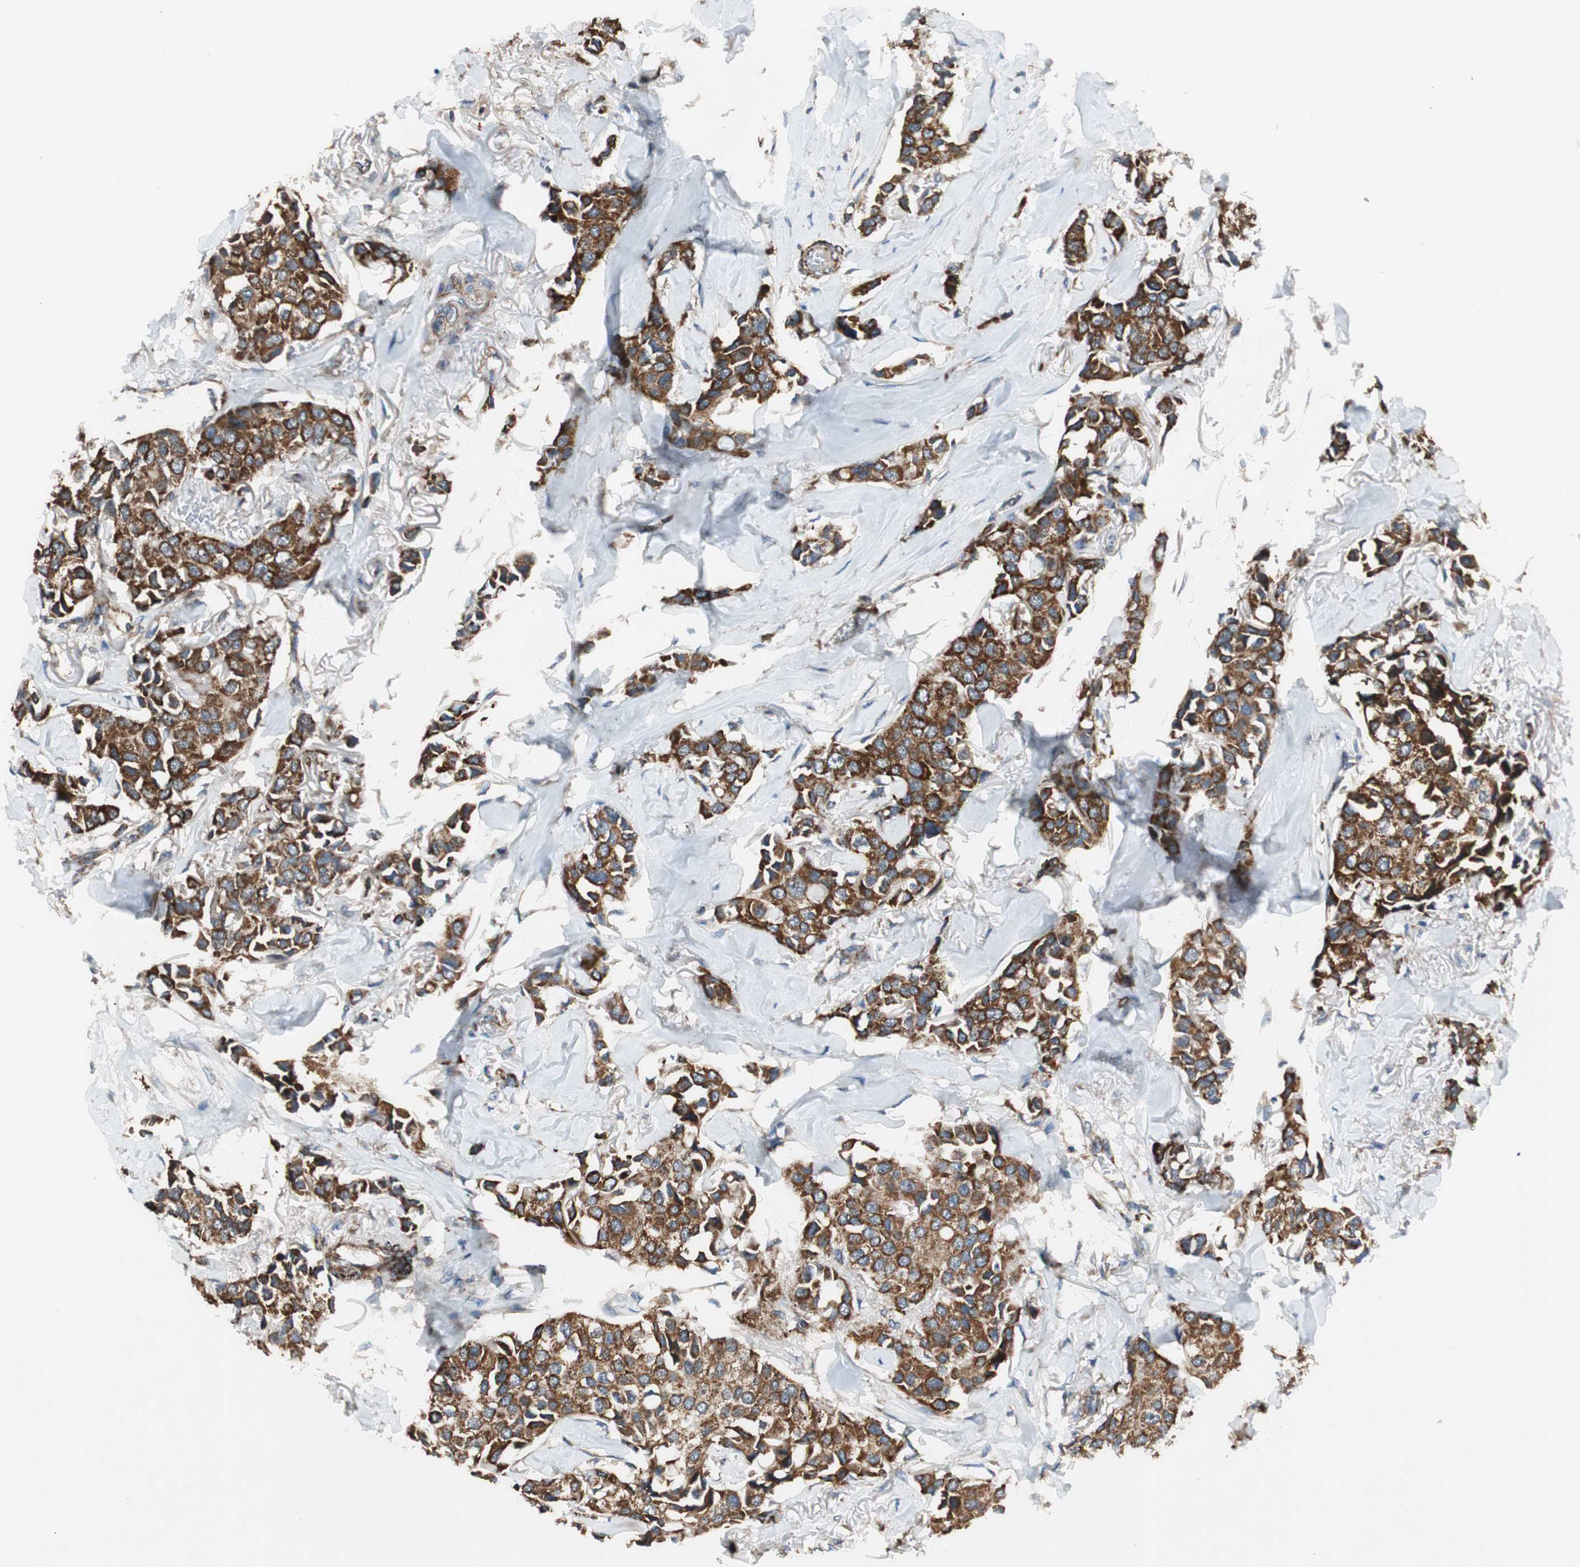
{"staining": {"intensity": "strong", "quantity": ">75%", "location": "cytoplasmic/membranous"}, "tissue": "breast cancer", "cell_type": "Tumor cells", "image_type": "cancer", "snomed": [{"axis": "morphology", "description": "Duct carcinoma"}, {"axis": "topography", "description": "Breast"}], "caption": "A micrograph of breast cancer (invasive ductal carcinoma) stained for a protein shows strong cytoplasmic/membranous brown staining in tumor cells. (Brightfield microscopy of DAB IHC at high magnification).", "gene": "AKAP1", "patient": {"sex": "female", "age": 80}}